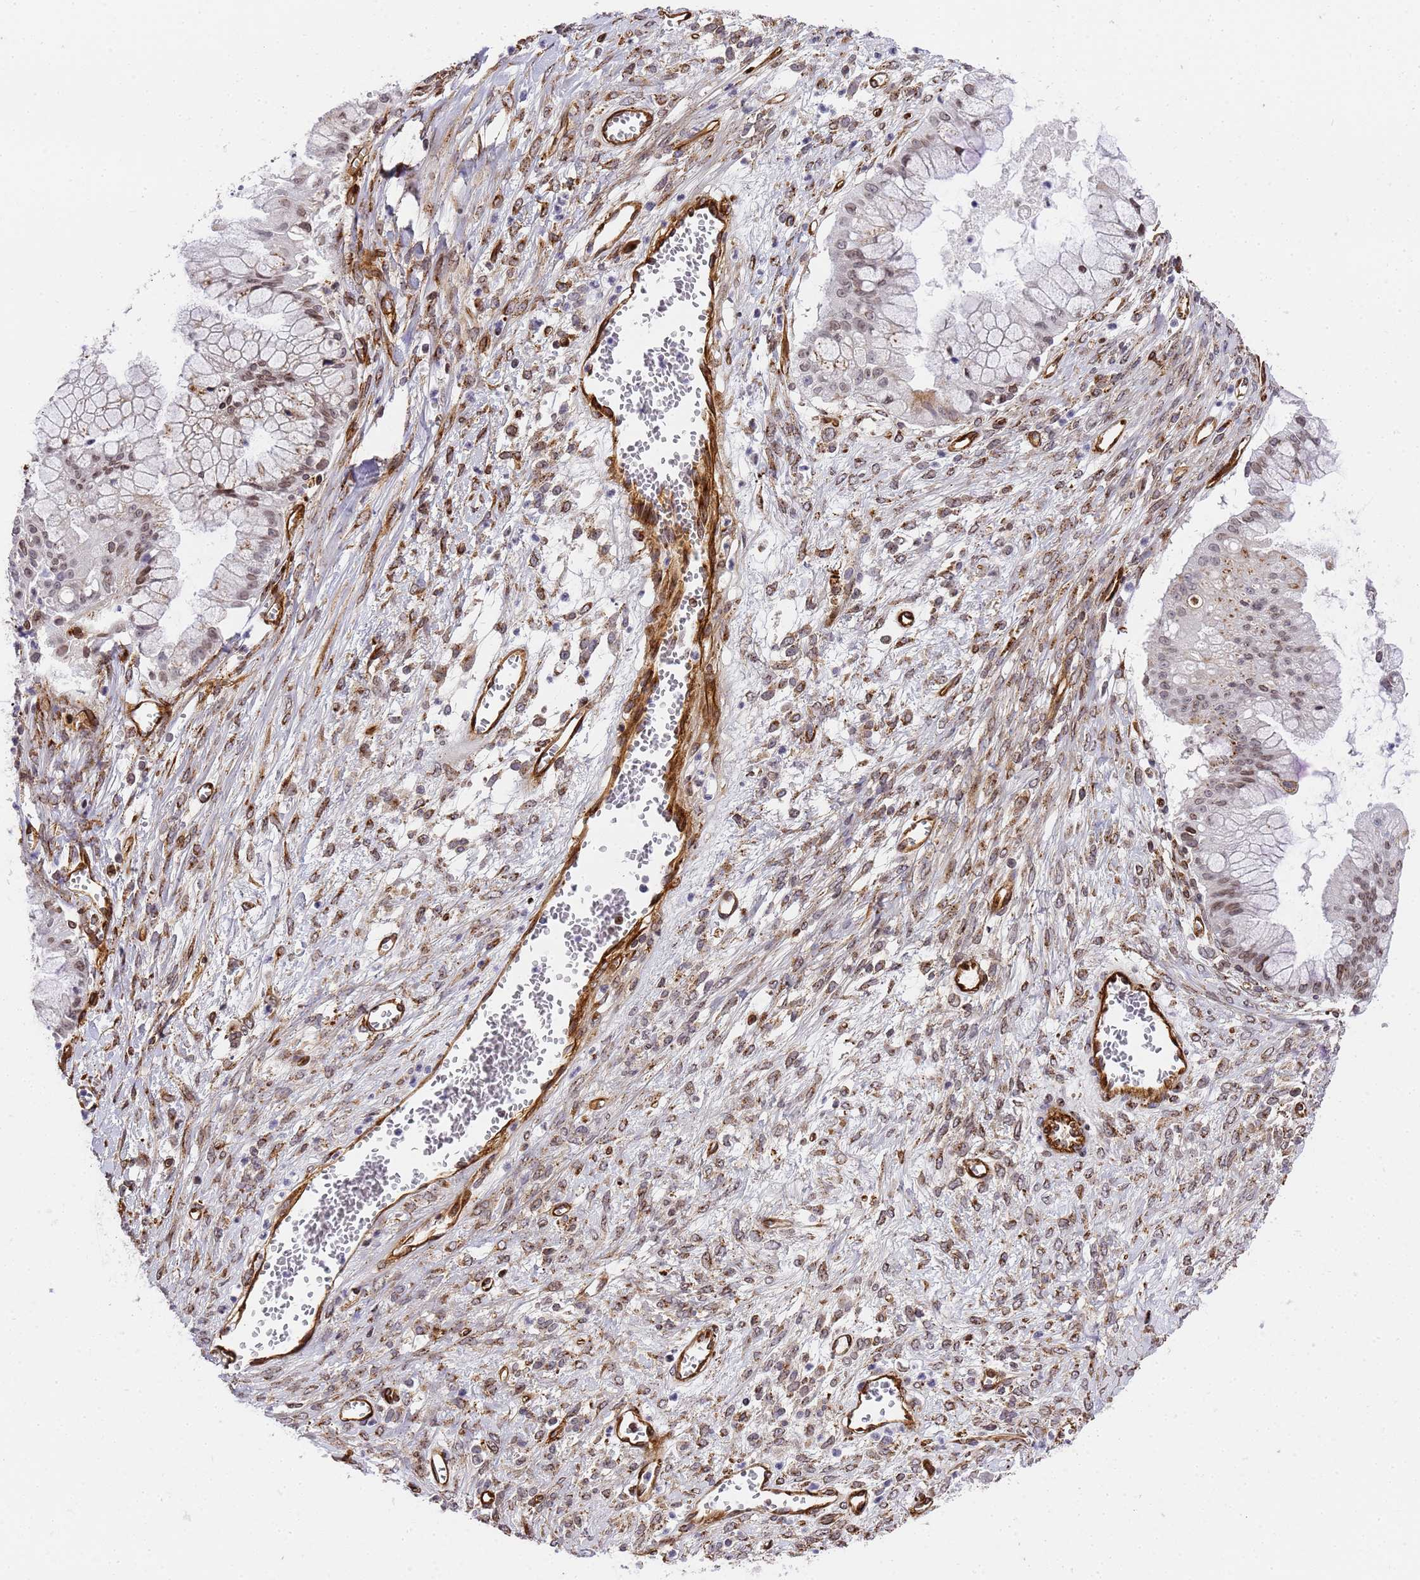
{"staining": {"intensity": "moderate", "quantity": "<25%", "location": "cytoplasmic/membranous,nuclear"}, "tissue": "ovarian cancer", "cell_type": "Tumor cells", "image_type": "cancer", "snomed": [{"axis": "morphology", "description": "Cystadenocarcinoma, mucinous, NOS"}, {"axis": "topography", "description": "Ovary"}], "caption": "Ovarian cancer (mucinous cystadenocarcinoma) stained with a brown dye reveals moderate cytoplasmic/membranous and nuclear positive staining in approximately <25% of tumor cells.", "gene": "IGFBP7", "patient": {"sex": "female", "age": 70}}